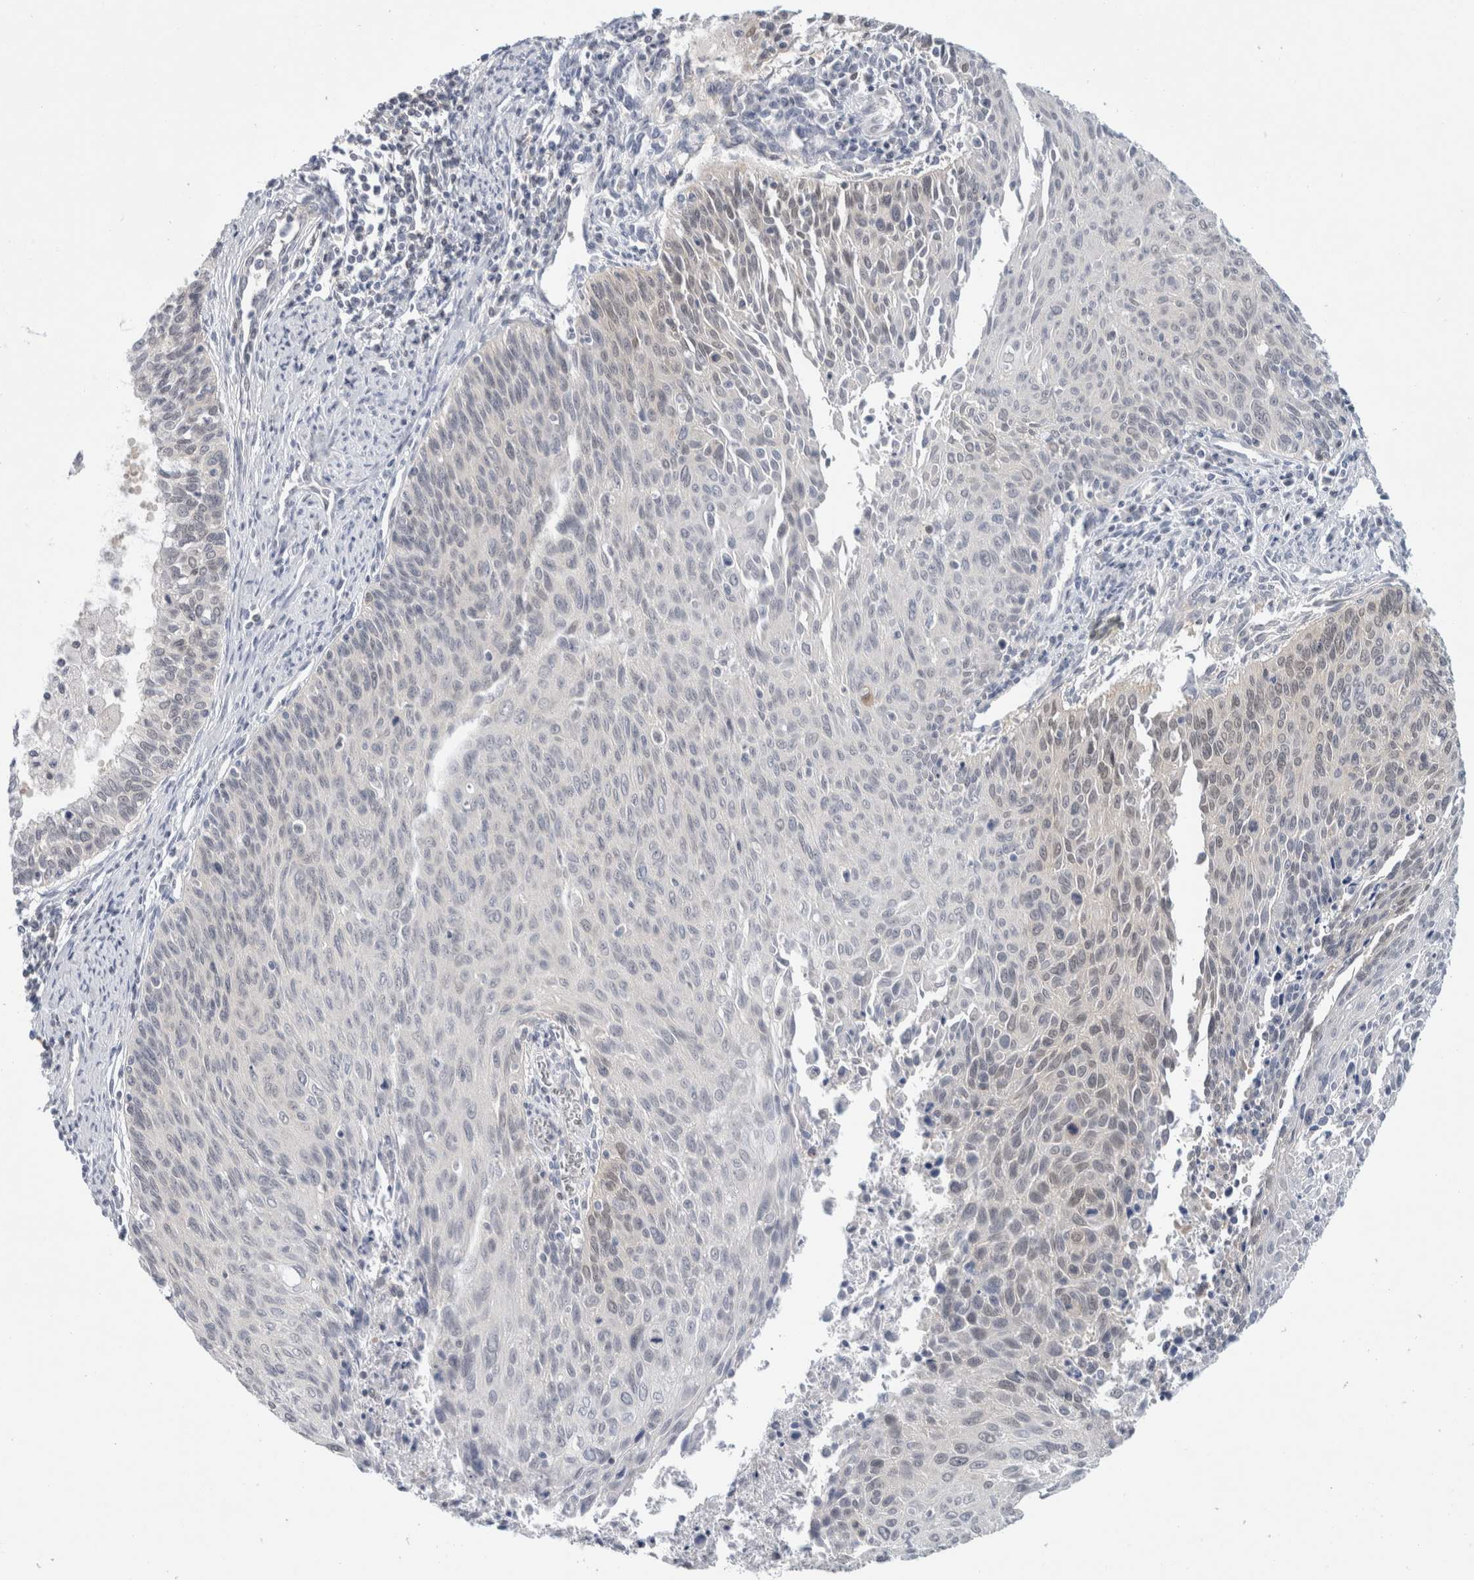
{"staining": {"intensity": "weak", "quantity": "<25%", "location": "cytoplasmic/membranous,nuclear"}, "tissue": "cervical cancer", "cell_type": "Tumor cells", "image_type": "cancer", "snomed": [{"axis": "morphology", "description": "Squamous cell carcinoma, NOS"}, {"axis": "topography", "description": "Cervix"}], "caption": "High power microscopy image of an immunohistochemistry (IHC) histopathology image of cervical cancer, revealing no significant positivity in tumor cells. (Immunohistochemistry, brightfield microscopy, high magnification).", "gene": "CASP6", "patient": {"sex": "female", "age": 55}}